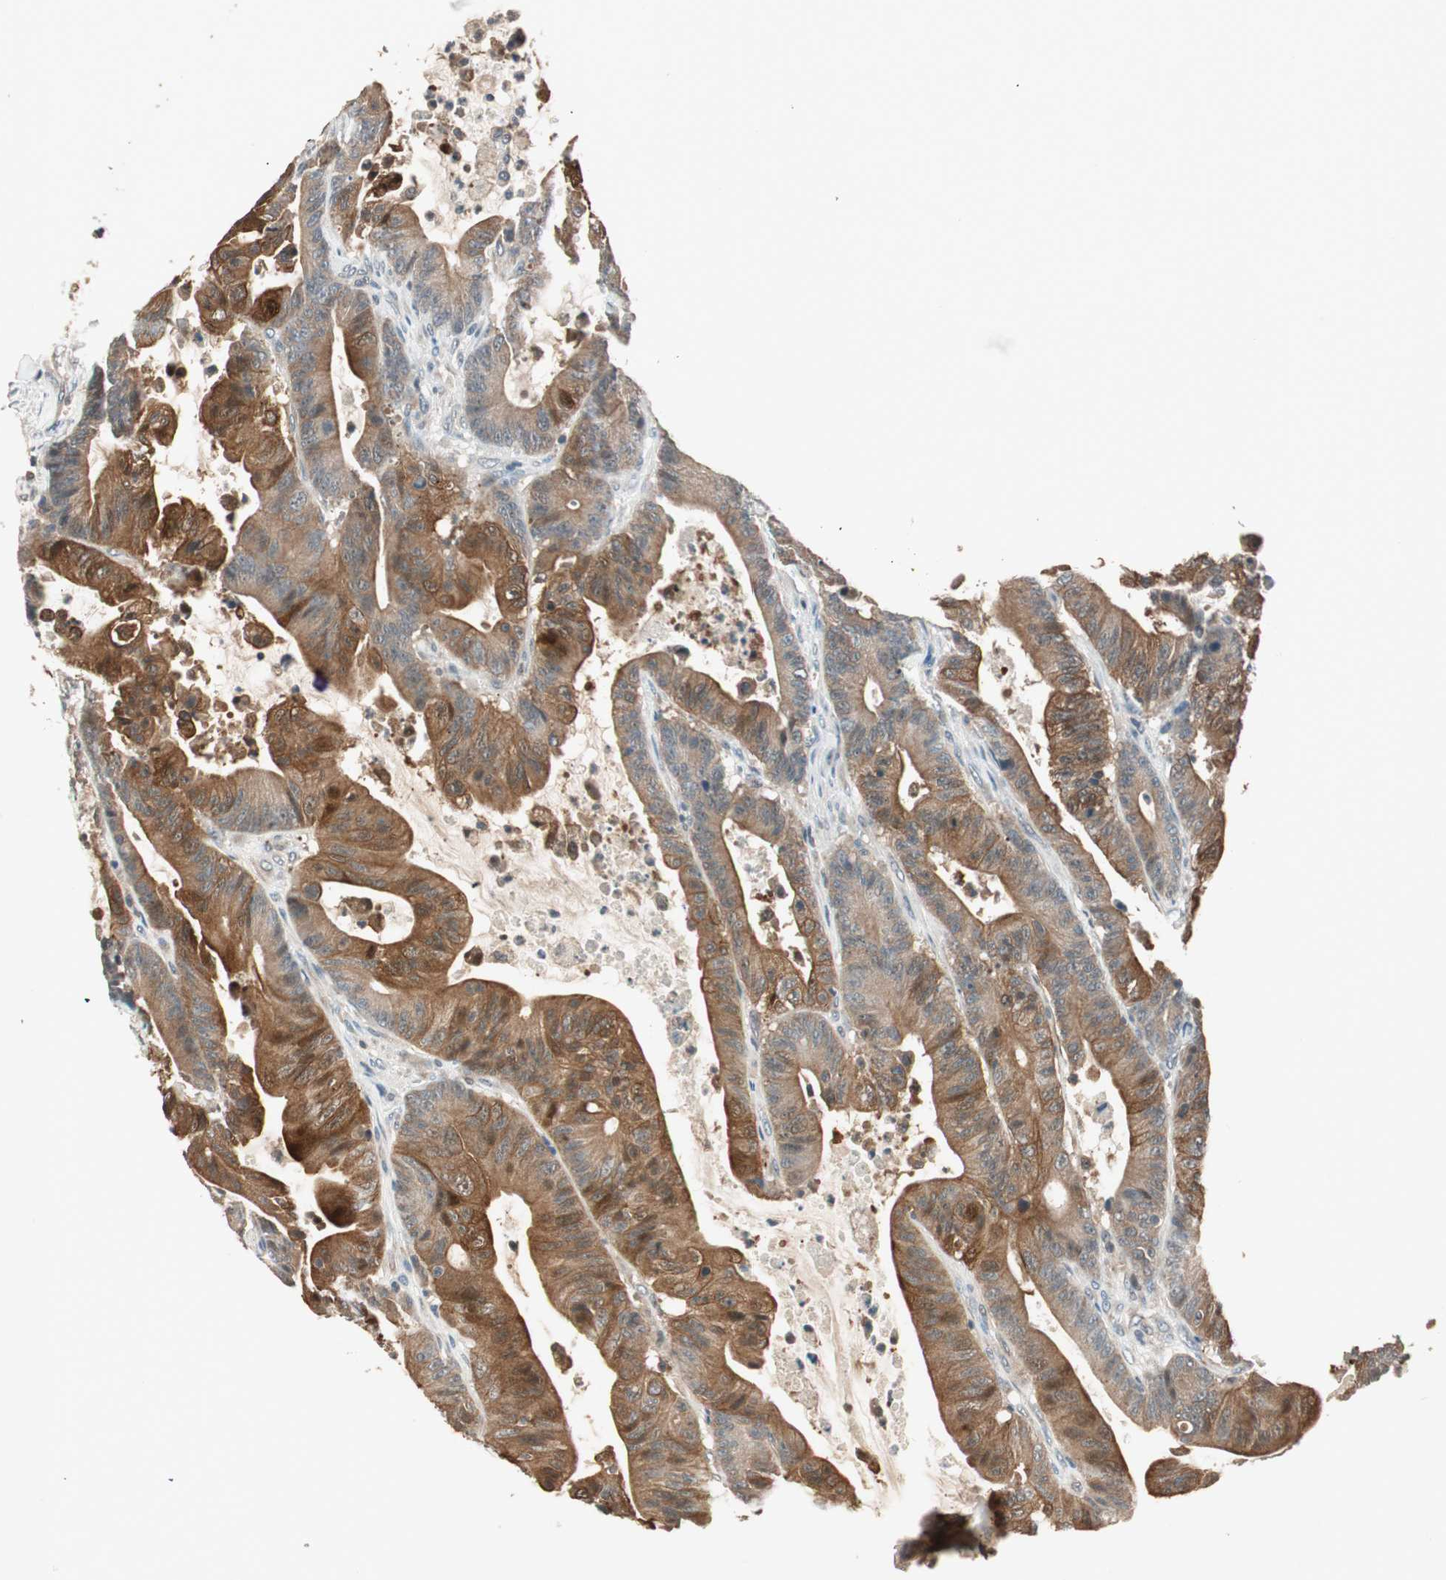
{"staining": {"intensity": "strong", "quantity": "25%-75%", "location": "cytoplasmic/membranous"}, "tissue": "colorectal cancer", "cell_type": "Tumor cells", "image_type": "cancer", "snomed": [{"axis": "morphology", "description": "Adenocarcinoma, NOS"}, {"axis": "topography", "description": "Colon"}], "caption": "Immunohistochemistry (IHC) staining of colorectal cancer (adenocarcinoma), which shows high levels of strong cytoplasmic/membranous expression in about 25%-75% of tumor cells indicating strong cytoplasmic/membranous protein expression. The staining was performed using DAB (brown) for protein detection and nuclei were counterstained in hematoxylin (blue).", "gene": "TRIM21", "patient": {"sex": "female", "age": 84}}